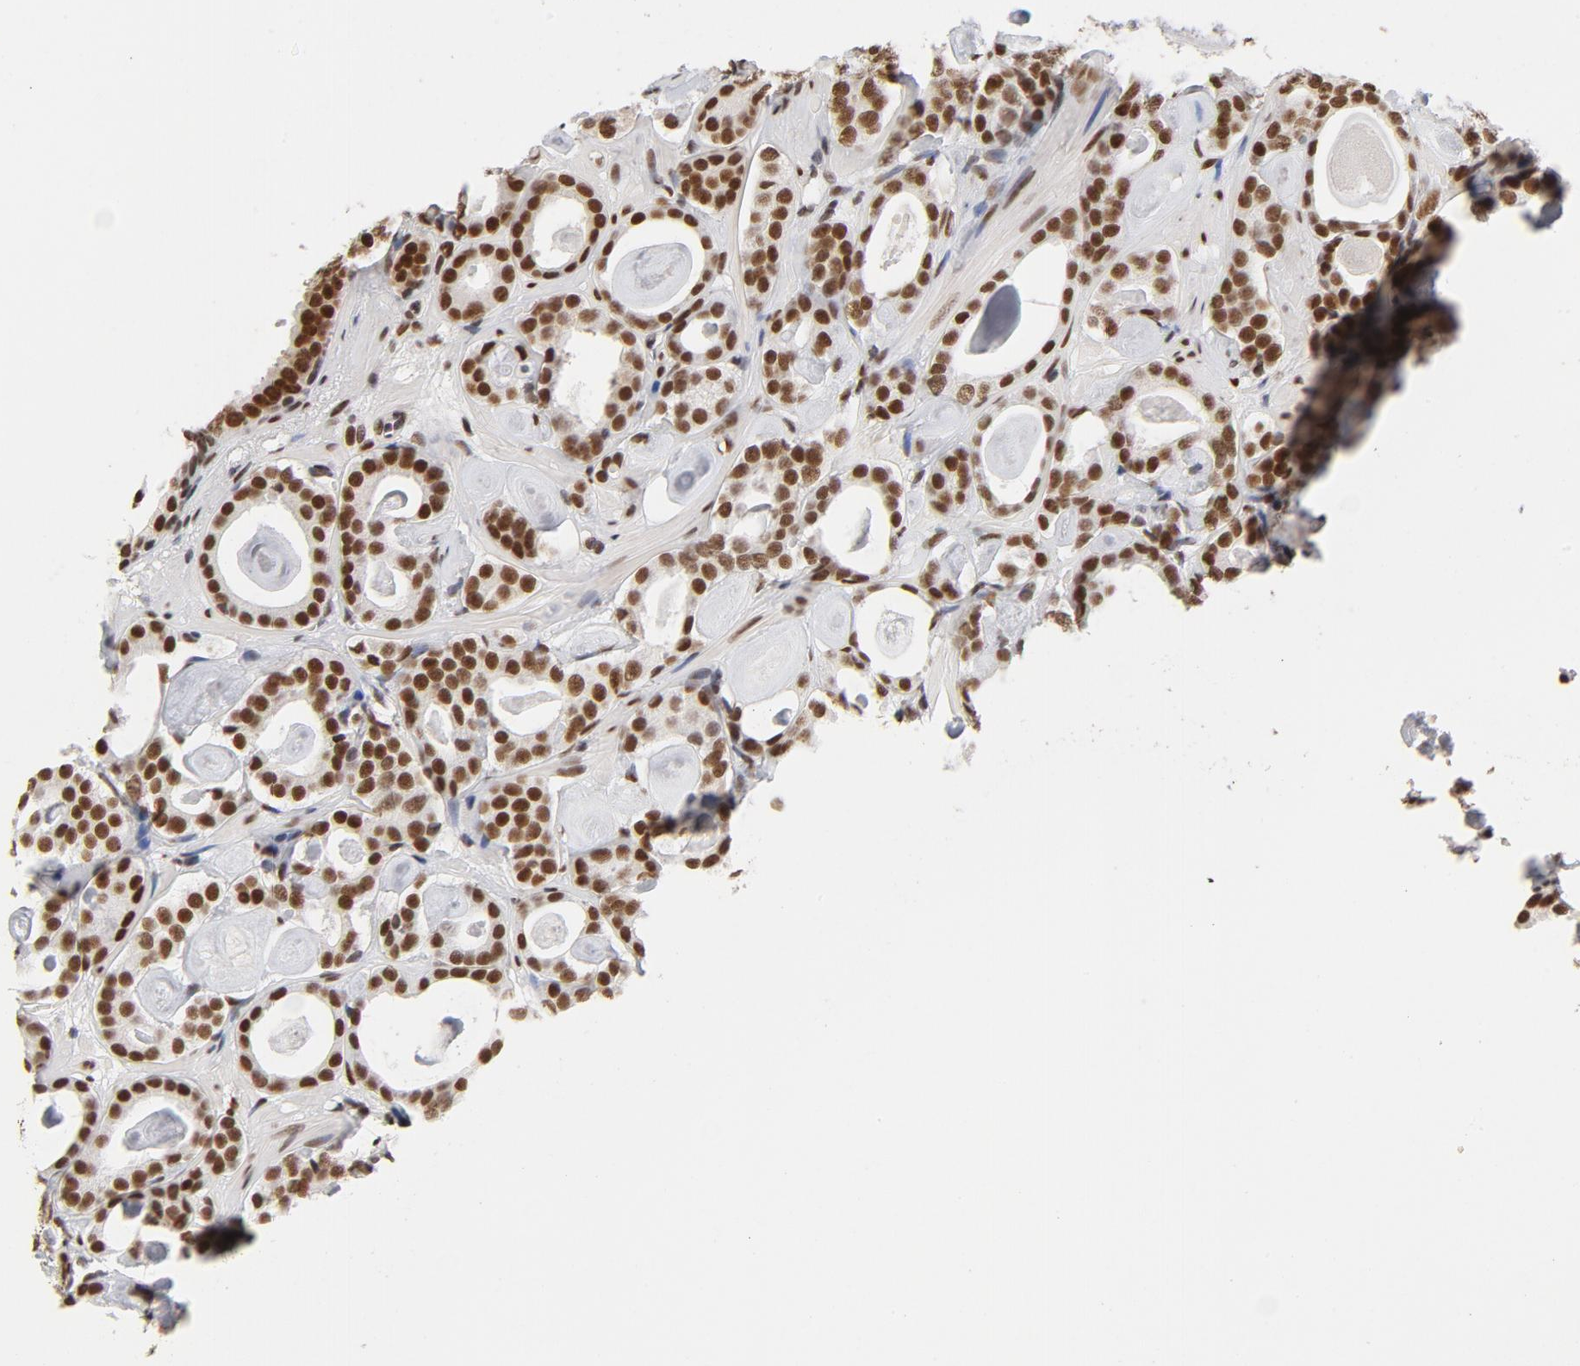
{"staining": {"intensity": "strong", "quantity": ">75%", "location": "nuclear"}, "tissue": "prostate cancer", "cell_type": "Tumor cells", "image_type": "cancer", "snomed": [{"axis": "morphology", "description": "Adenocarcinoma, Low grade"}, {"axis": "topography", "description": "Prostate"}], "caption": "The immunohistochemical stain labels strong nuclear staining in tumor cells of low-grade adenocarcinoma (prostate) tissue.", "gene": "TP53BP1", "patient": {"sex": "male", "age": 57}}